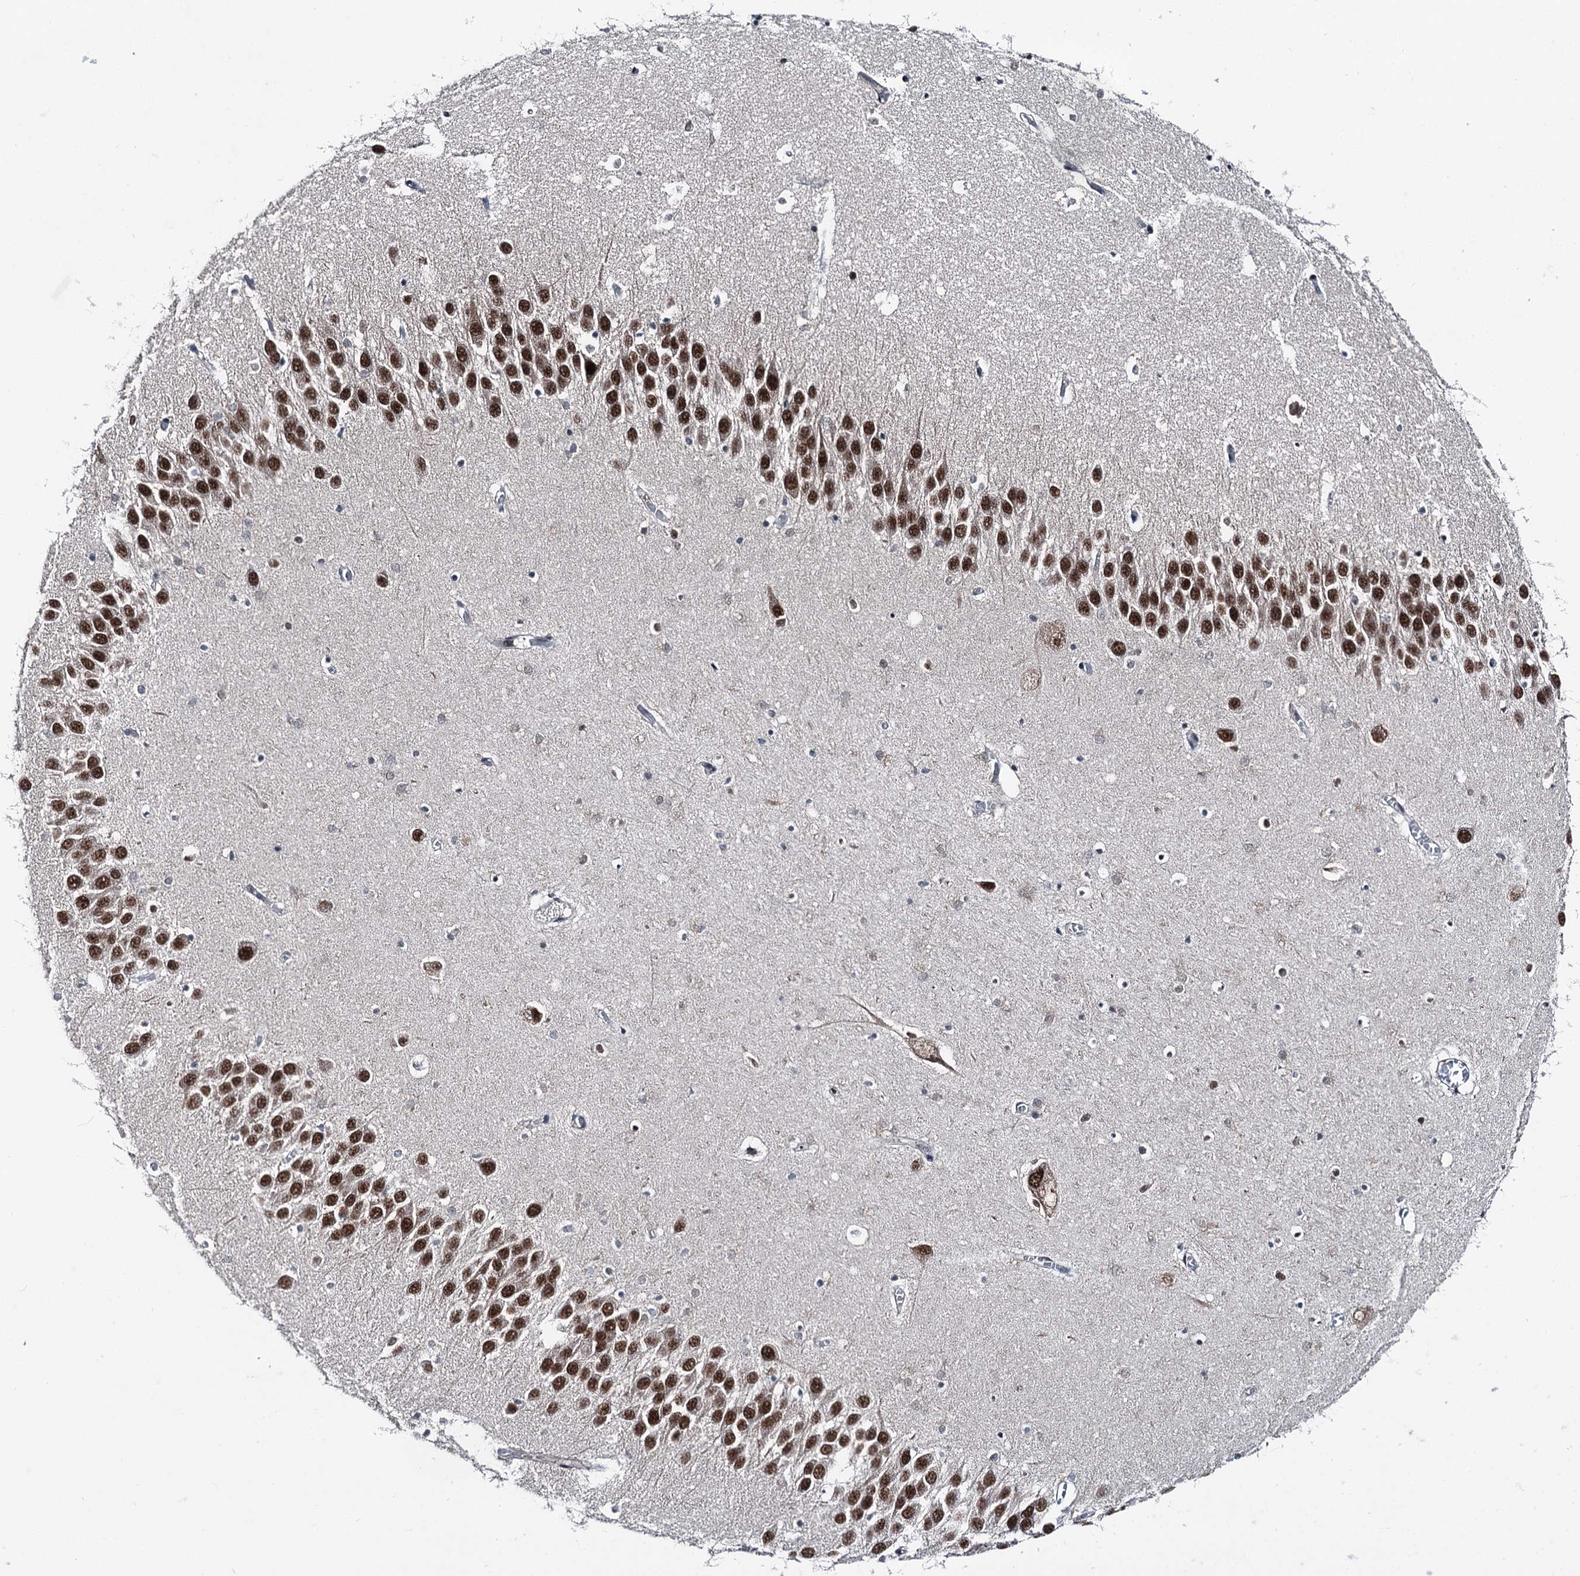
{"staining": {"intensity": "moderate", "quantity": "25%-75%", "location": "nuclear"}, "tissue": "hippocampus", "cell_type": "Glial cells", "image_type": "normal", "snomed": [{"axis": "morphology", "description": "Normal tissue, NOS"}, {"axis": "topography", "description": "Hippocampus"}], "caption": "Brown immunohistochemical staining in unremarkable human hippocampus displays moderate nuclear staining in approximately 25%-75% of glial cells. Ihc stains the protein of interest in brown and the nuclei are stained blue.", "gene": "PSMD13", "patient": {"sex": "male", "age": 70}}